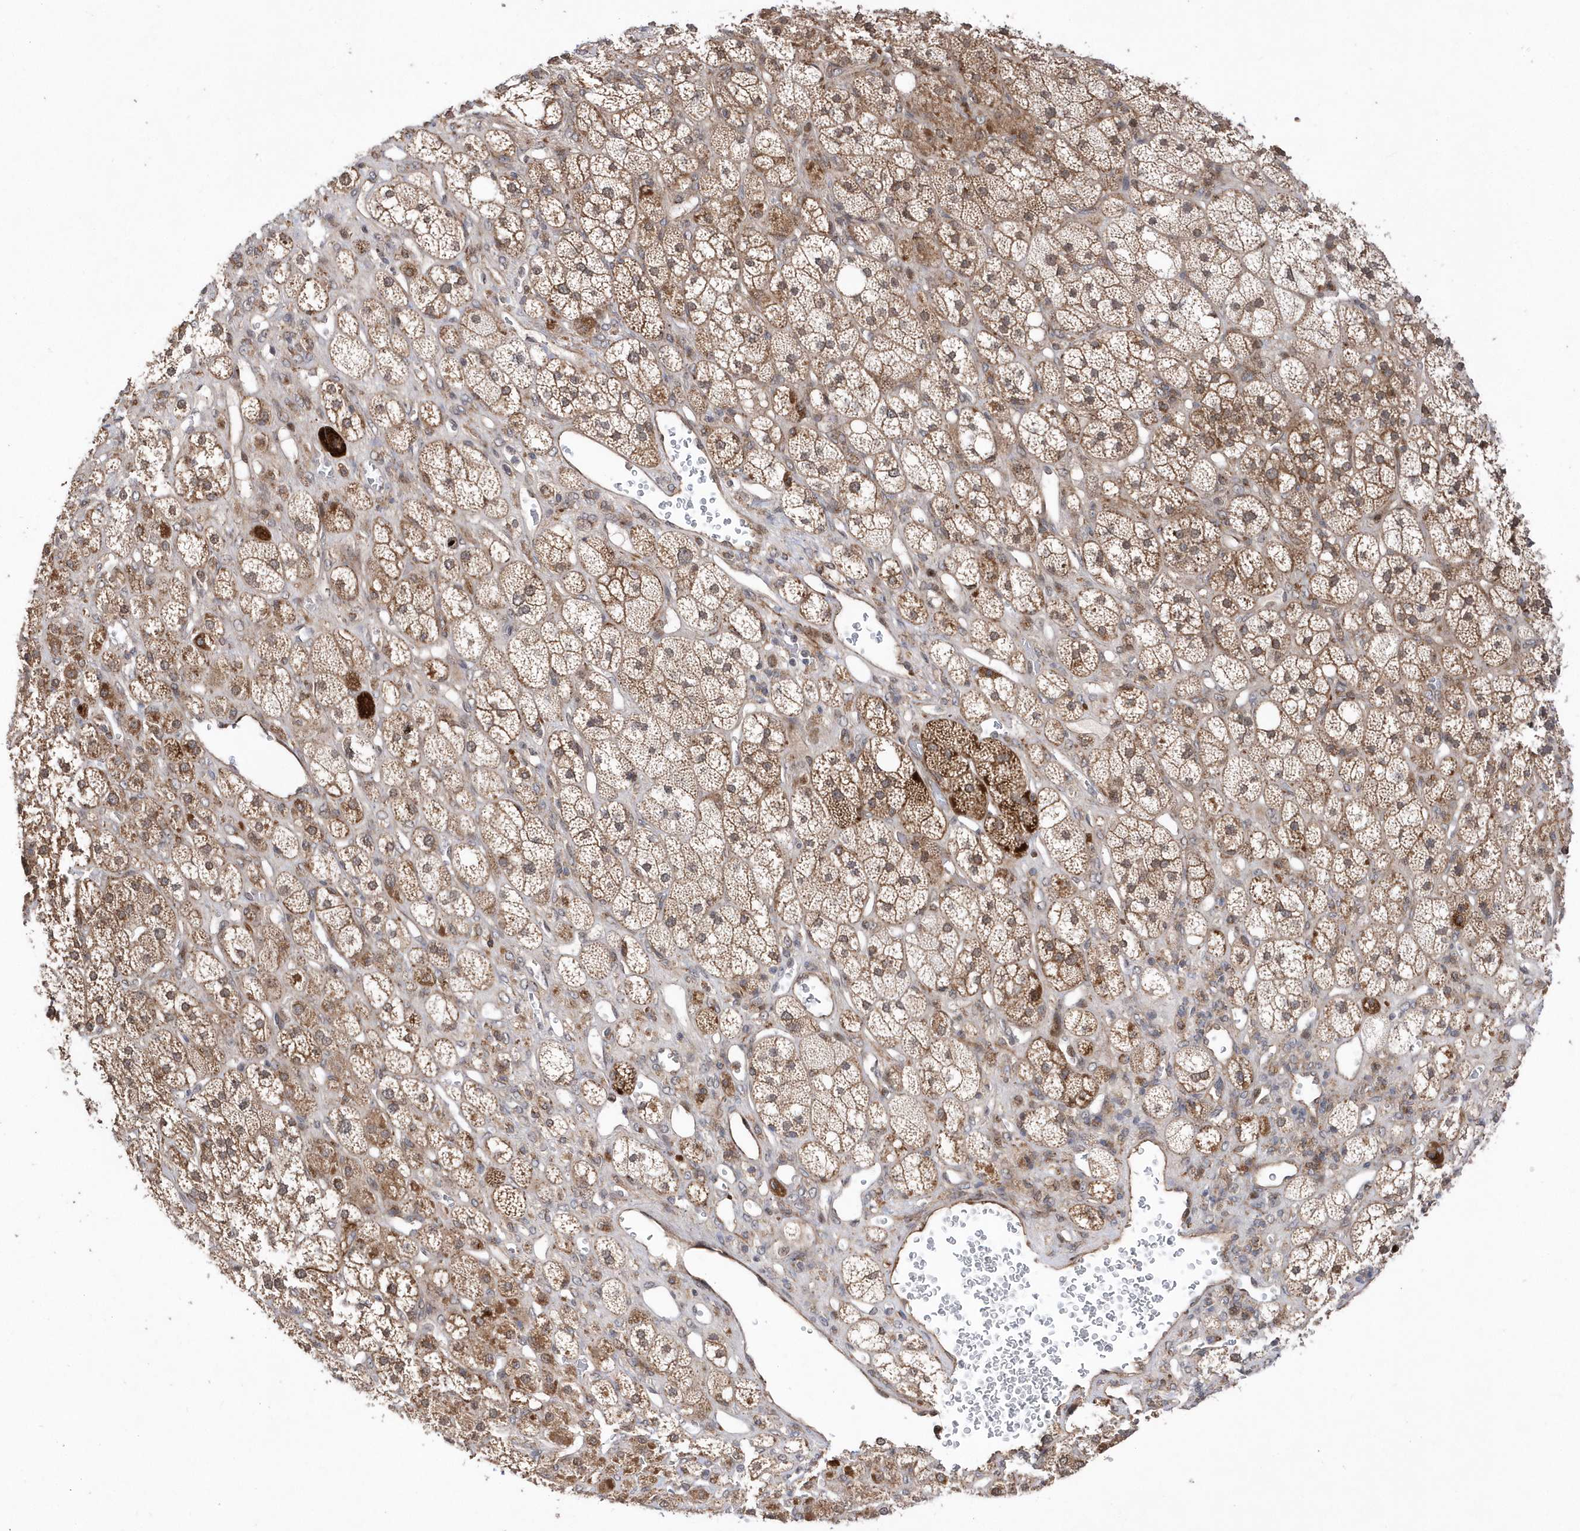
{"staining": {"intensity": "moderate", "quantity": ">75%", "location": "cytoplasmic/membranous,nuclear"}, "tissue": "adrenal gland", "cell_type": "Glandular cells", "image_type": "normal", "snomed": [{"axis": "morphology", "description": "Normal tissue, NOS"}, {"axis": "topography", "description": "Adrenal gland"}], "caption": "An image of adrenal gland stained for a protein reveals moderate cytoplasmic/membranous,nuclear brown staining in glandular cells.", "gene": "DALRD3", "patient": {"sex": "male", "age": 61}}